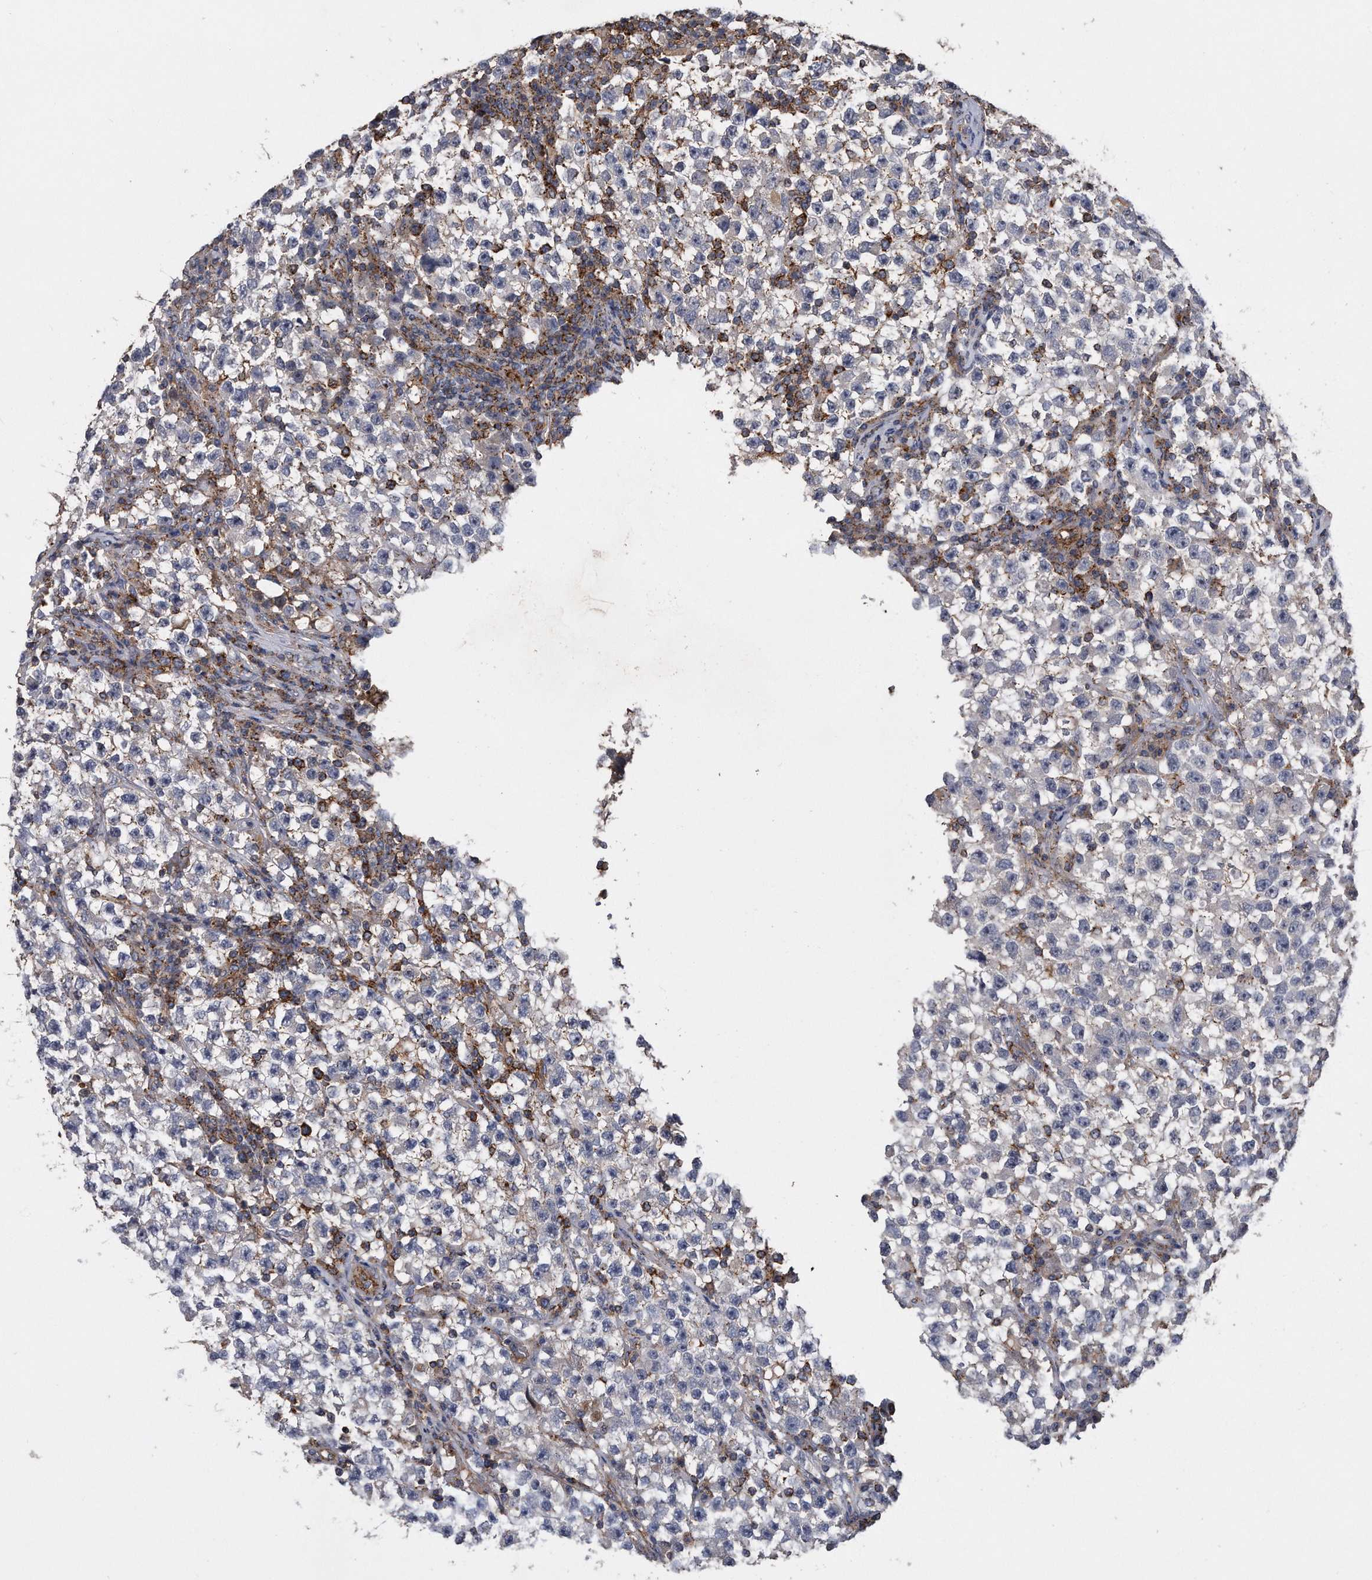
{"staining": {"intensity": "weak", "quantity": "<25%", "location": "cytoplasmic/membranous"}, "tissue": "testis cancer", "cell_type": "Tumor cells", "image_type": "cancer", "snomed": [{"axis": "morphology", "description": "Seminoma, NOS"}, {"axis": "topography", "description": "Testis"}], "caption": "IHC of human testis seminoma demonstrates no positivity in tumor cells.", "gene": "KCND3", "patient": {"sex": "male", "age": 22}}